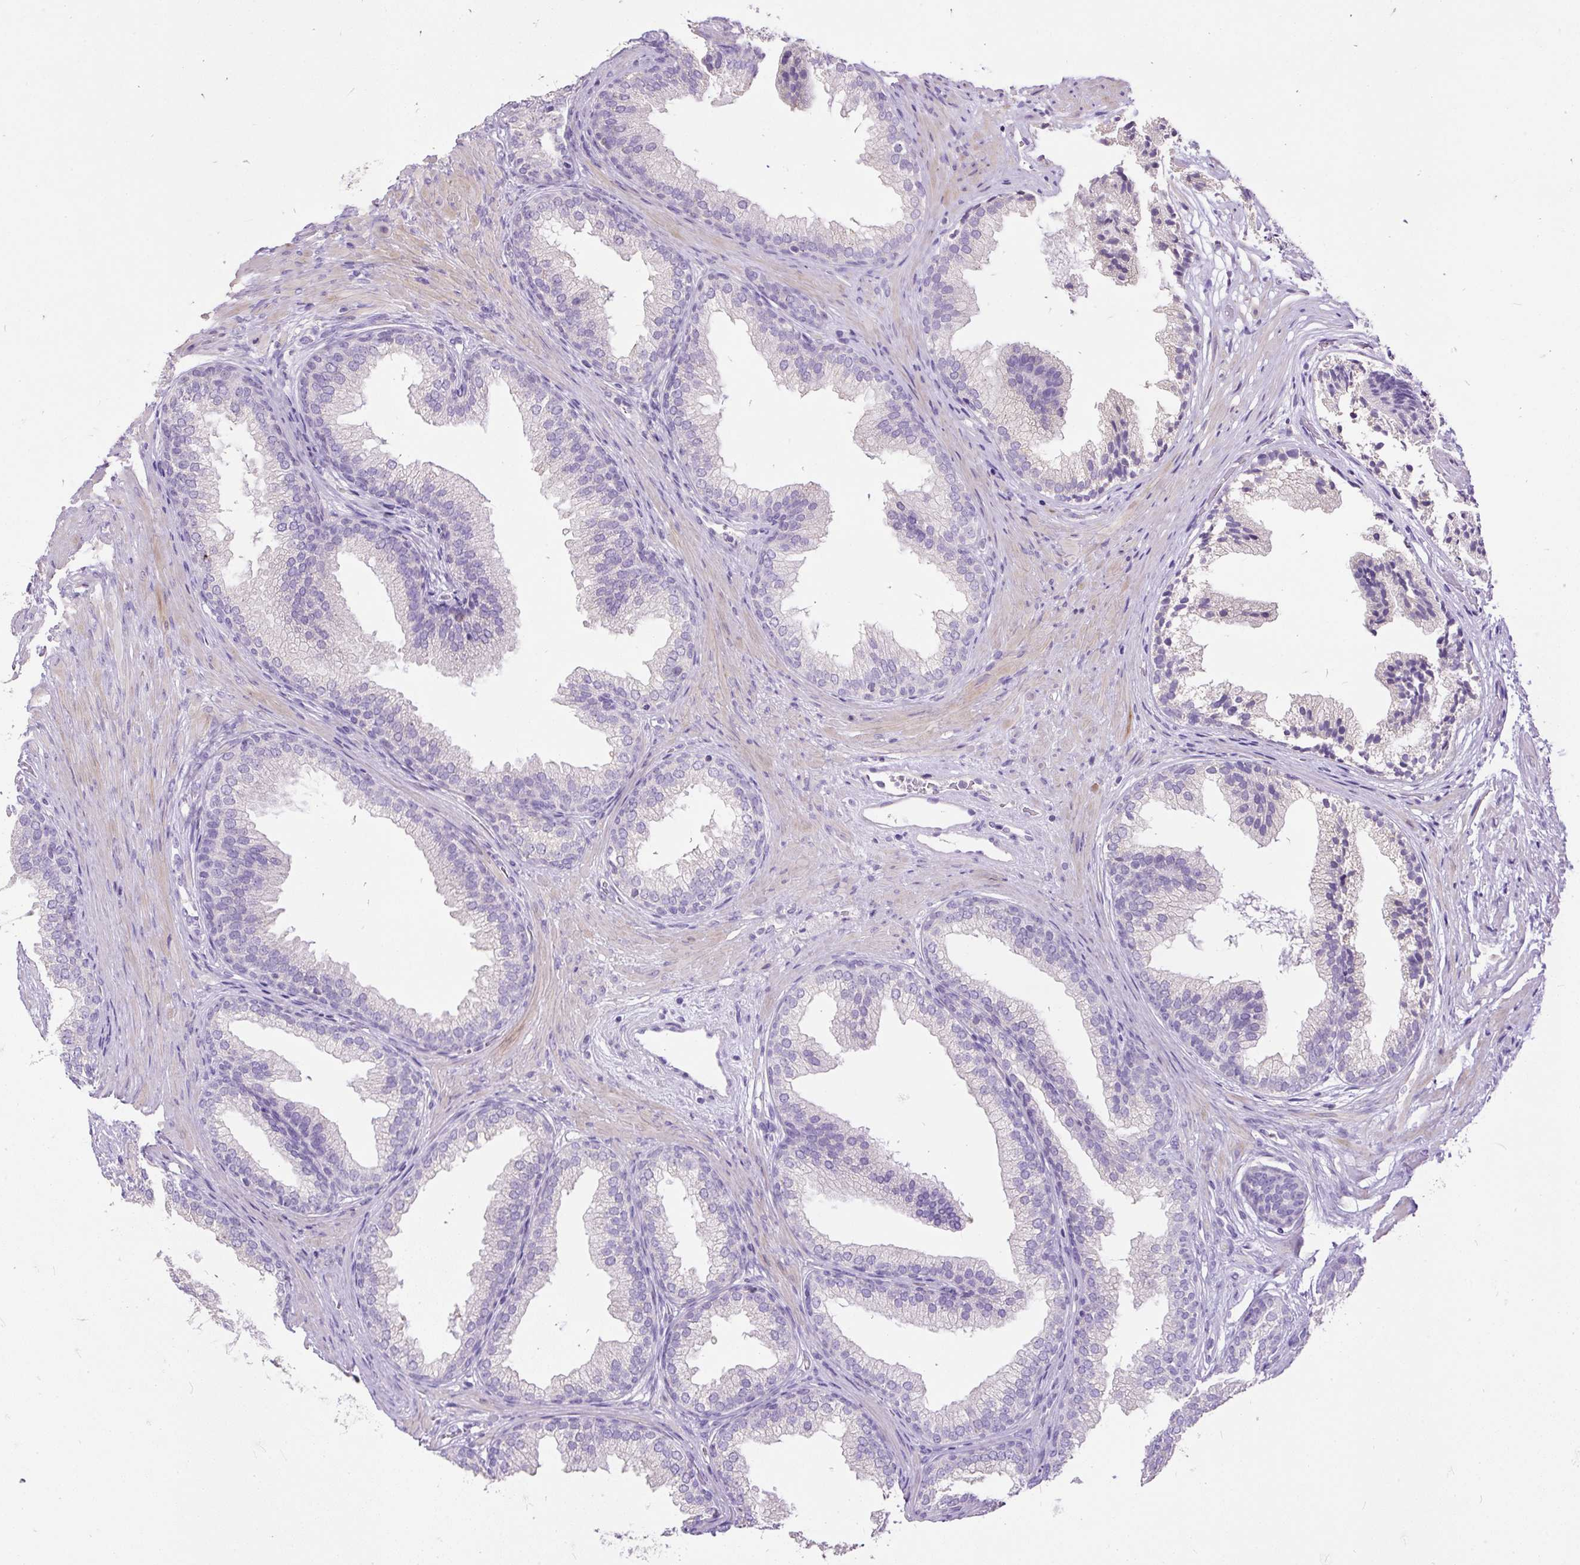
{"staining": {"intensity": "negative", "quantity": "none", "location": "none"}, "tissue": "prostate", "cell_type": "Glandular cells", "image_type": "normal", "snomed": [{"axis": "morphology", "description": "Normal tissue, NOS"}, {"axis": "topography", "description": "Prostate"}], "caption": "IHC micrograph of normal prostate: human prostate stained with DAB (3,3'-diaminobenzidine) displays no significant protein positivity in glandular cells.", "gene": "GBX1", "patient": {"sex": "male", "age": 76}}